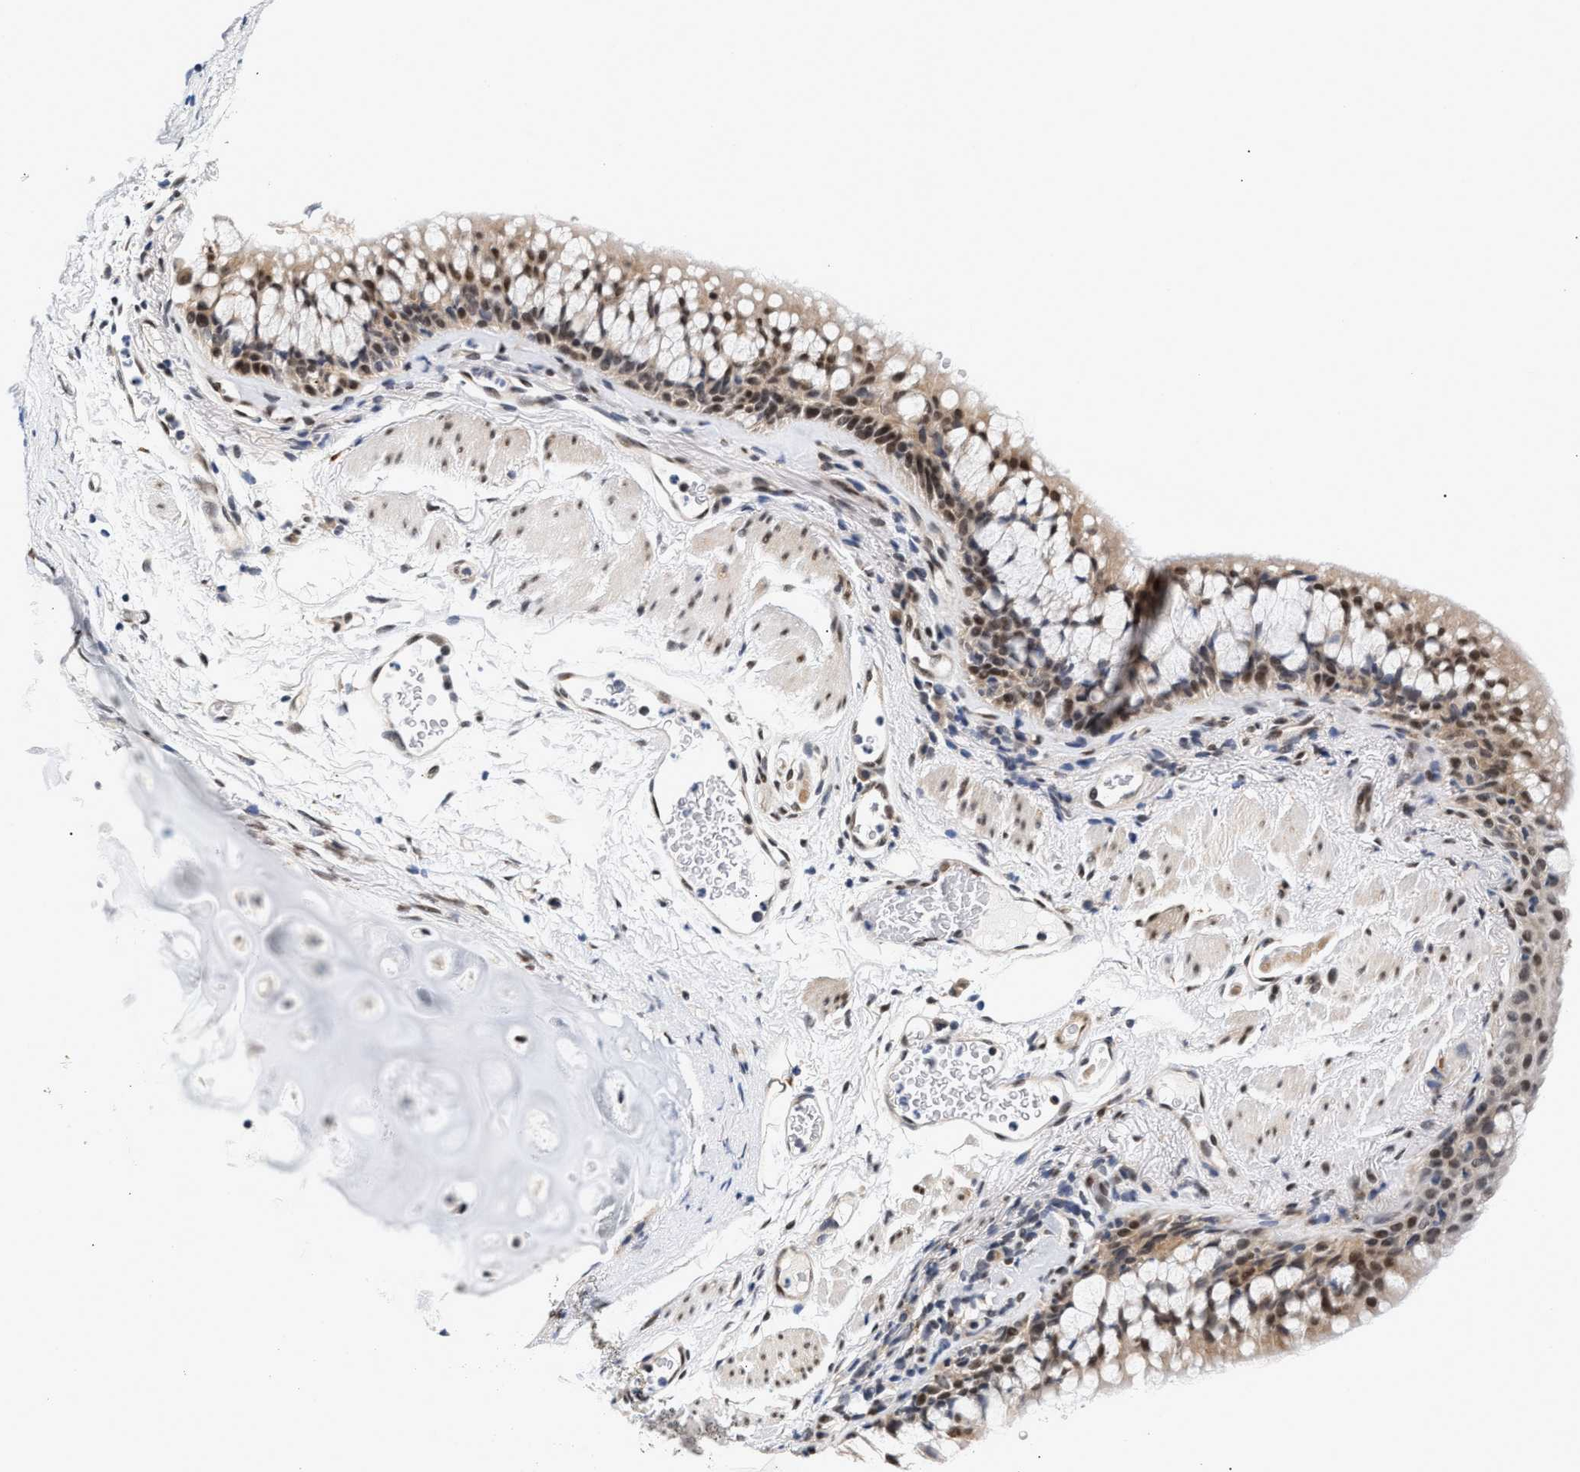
{"staining": {"intensity": "weak", "quantity": ">75%", "location": "cytoplasmic/membranous,nuclear"}, "tissue": "bronchus", "cell_type": "Respiratory epithelial cells", "image_type": "normal", "snomed": [{"axis": "morphology", "description": "Normal tissue, NOS"}, {"axis": "topography", "description": "Cartilage tissue"}, {"axis": "topography", "description": "Bronchus"}], "caption": "High-magnification brightfield microscopy of unremarkable bronchus stained with DAB (3,3'-diaminobenzidine) (brown) and counterstained with hematoxylin (blue). respiratory epithelial cells exhibit weak cytoplasmic/membranous,nuclear expression is appreciated in about>75% of cells. (brown staining indicates protein expression, while blue staining denotes nuclei).", "gene": "THOC1", "patient": {"sex": "female", "age": 53}}